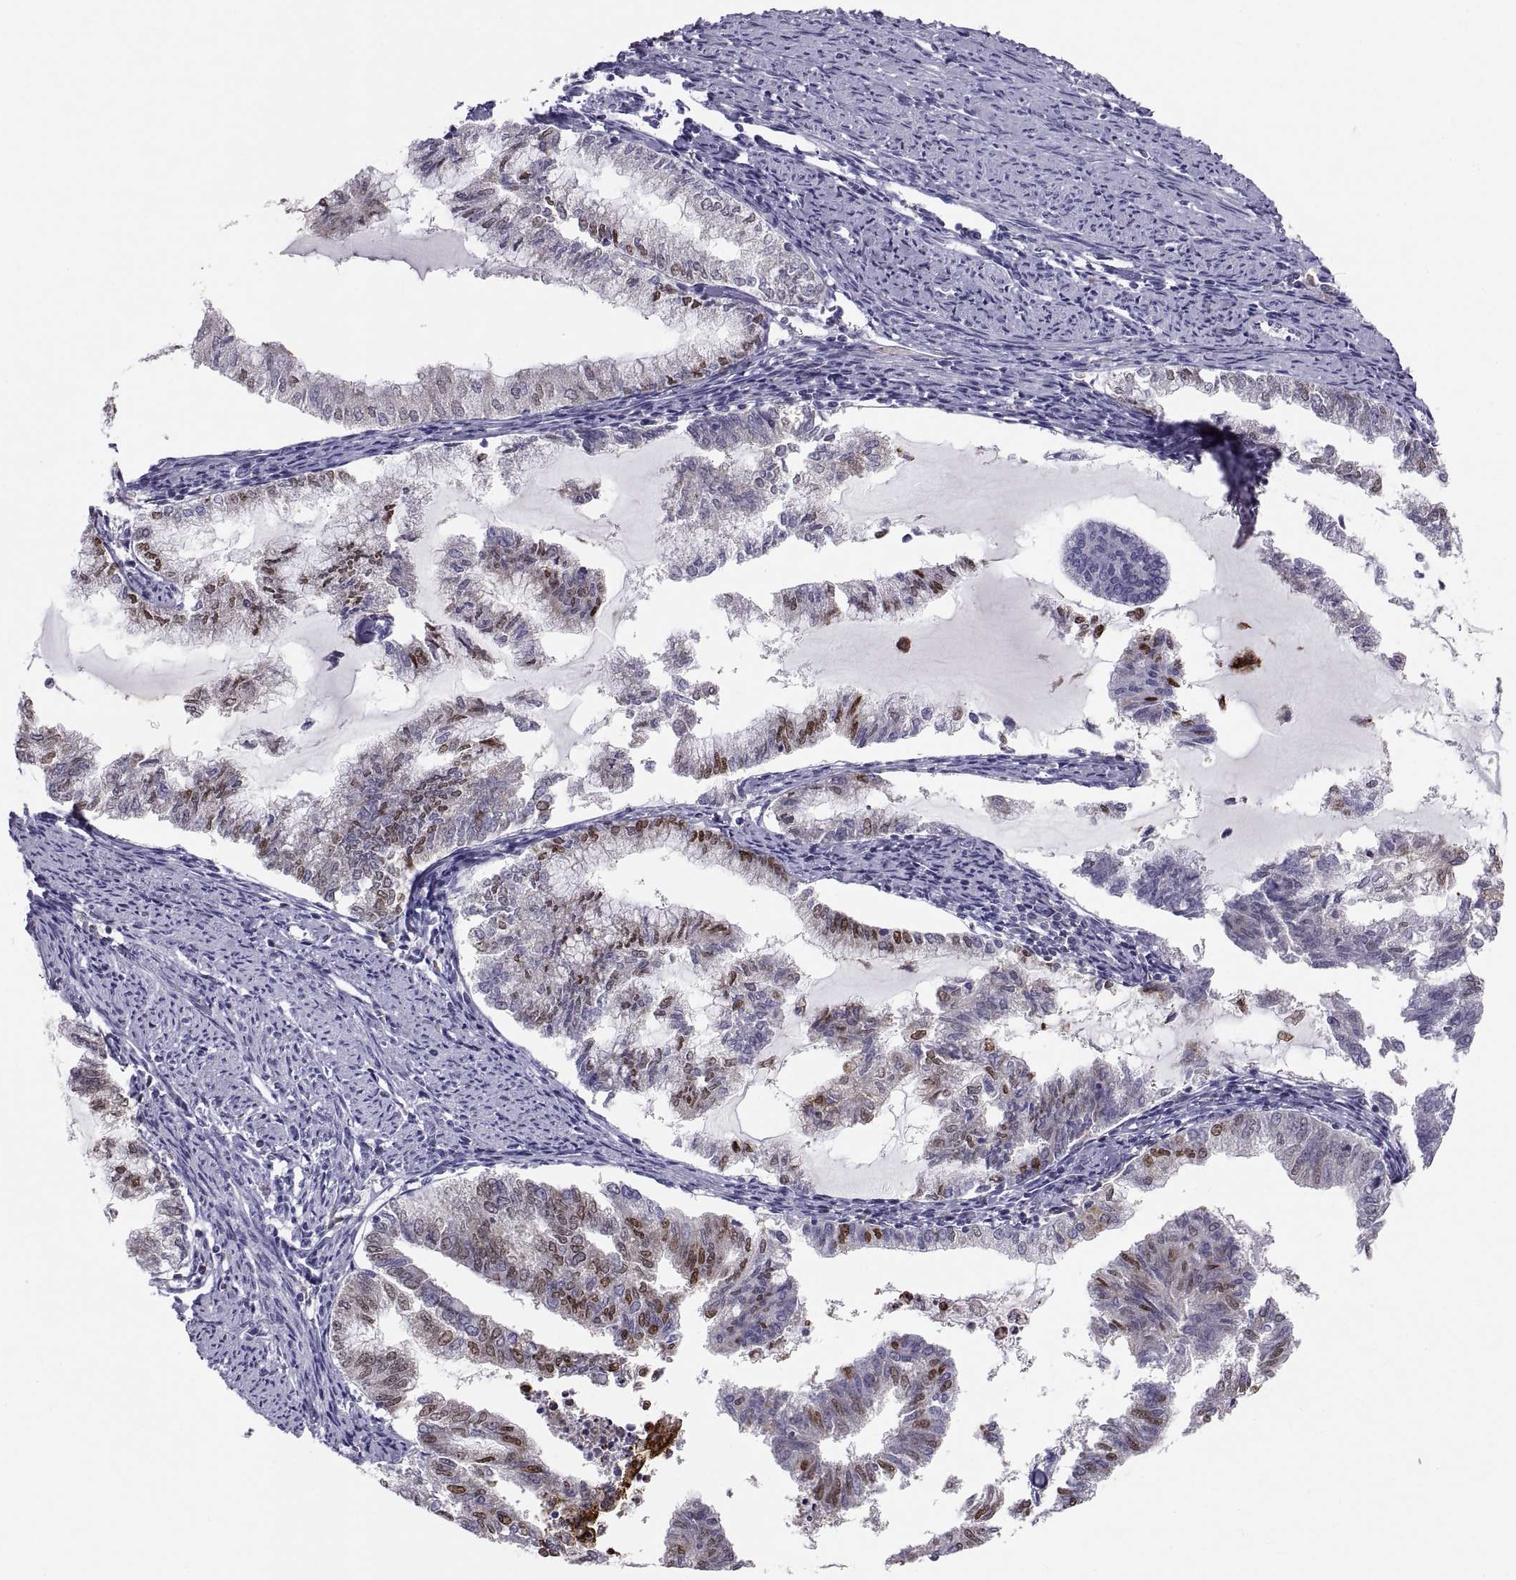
{"staining": {"intensity": "strong", "quantity": "<25%", "location": "nuclear"}, "tissue": "endometrial cancer", "cell_type": "Tumor cells", "image_type": "cancer", "snomed": [{"axis": "morphology", "description": "Adenocarcinoma, NOS"}, {"axis": "topography", "description": "Endometrium"}], "caption": "Endometrial adenocarcinoma stained with a protein marker demonstrates strong staining in tumor cells.", "gene": "ERO1A", "patient": {"sex": "female", "age": 79}}